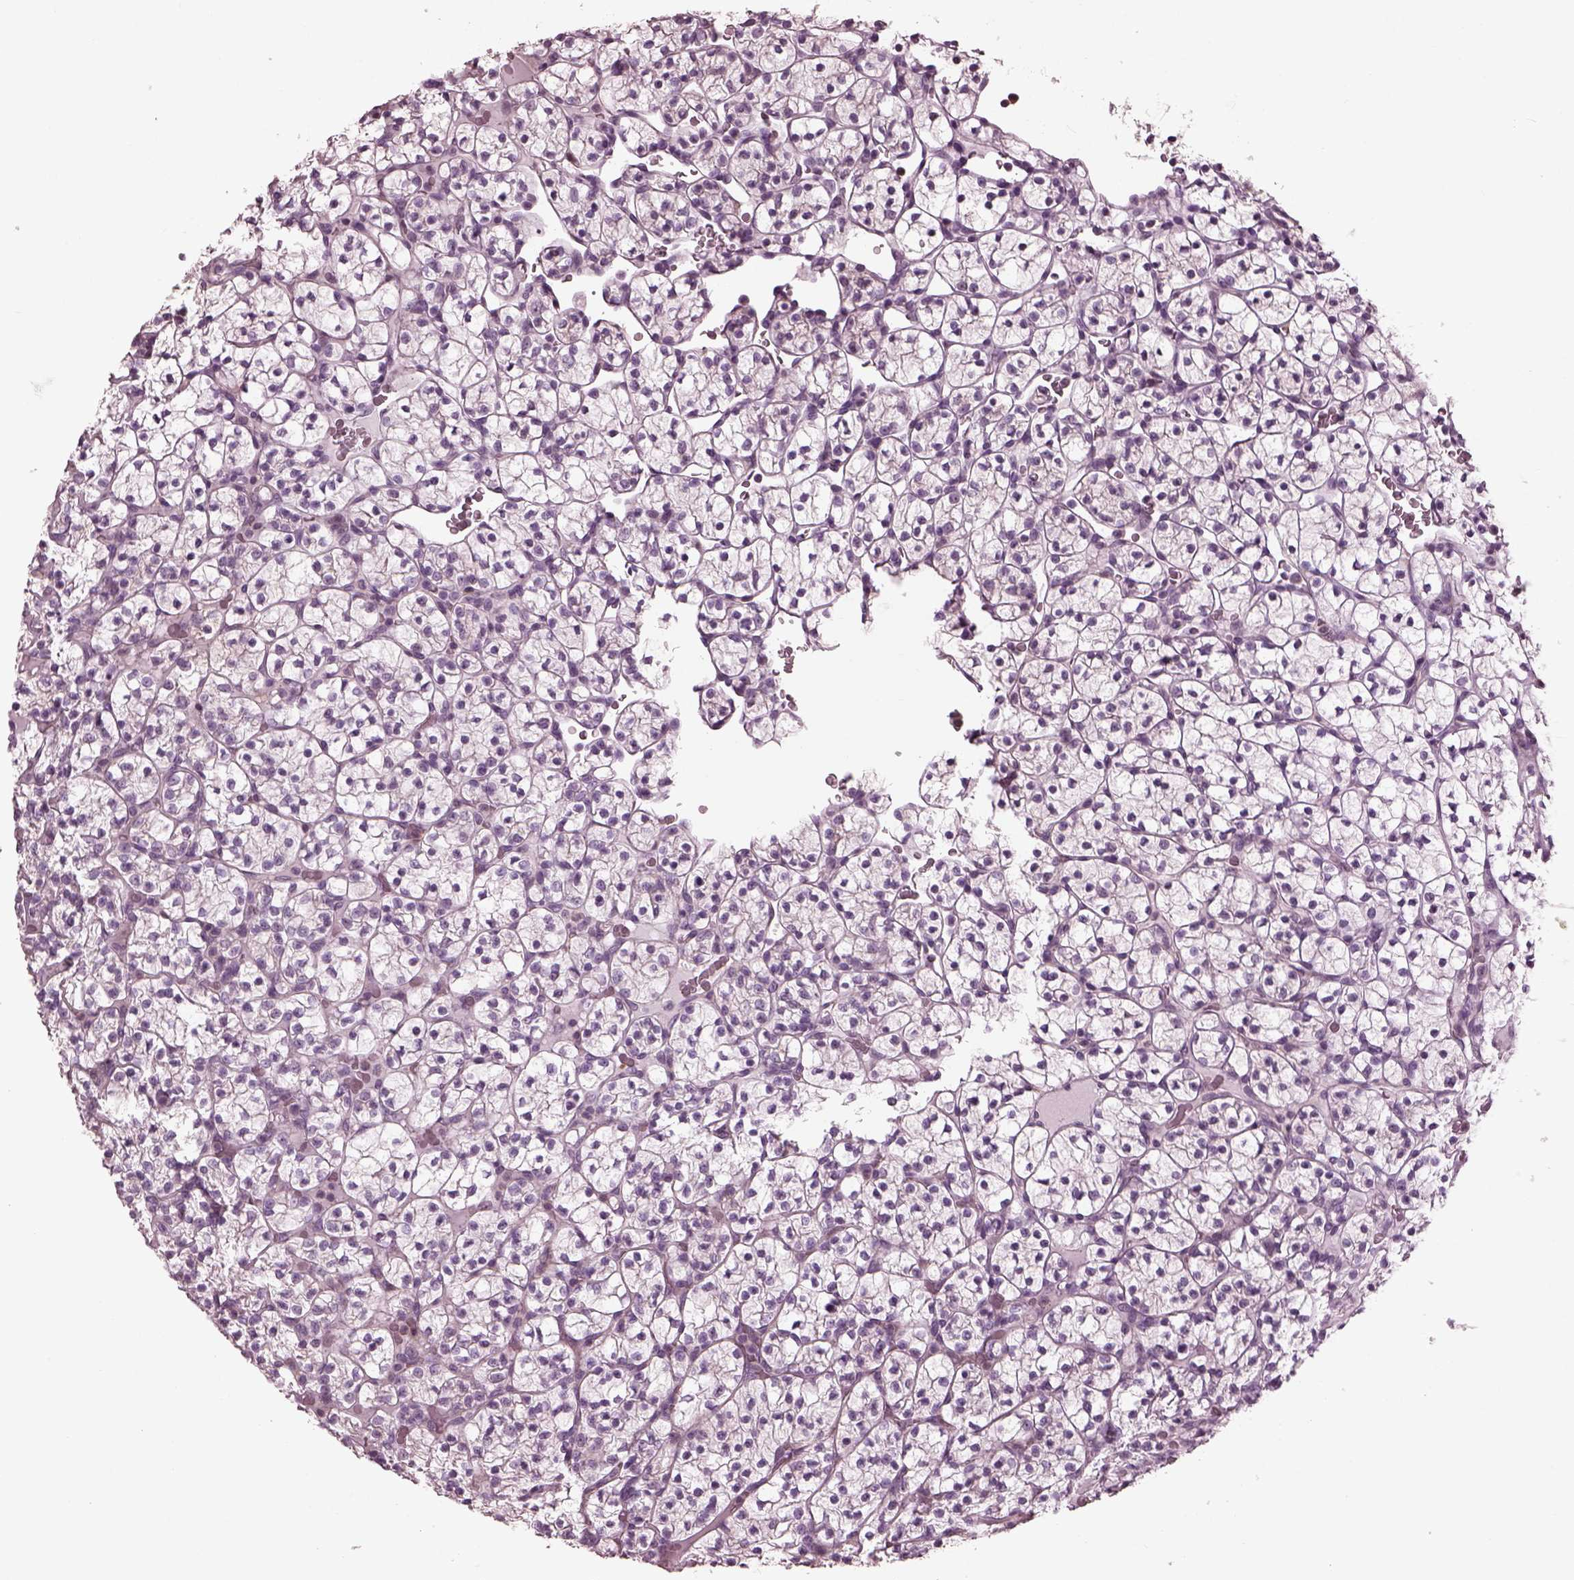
{"staining": {"intensity": "negative", "quantity": "none", "location": "none"}, "tissue": "renal cancer", "cell_type": "Tumor cells", "image_type": "cancer", "snomed": [{"axis": "morphology", "description": "Adenocarcinoma, NOS"}, {"axis": "topography", "description": "Kidney"}], "caption": "The IHC micrograph has no significant positivity in tumor cells of adenocarcinoma (renal) tissue.", "gene": "BFSP1", "patient": {"sex": "female", "age": 89}}